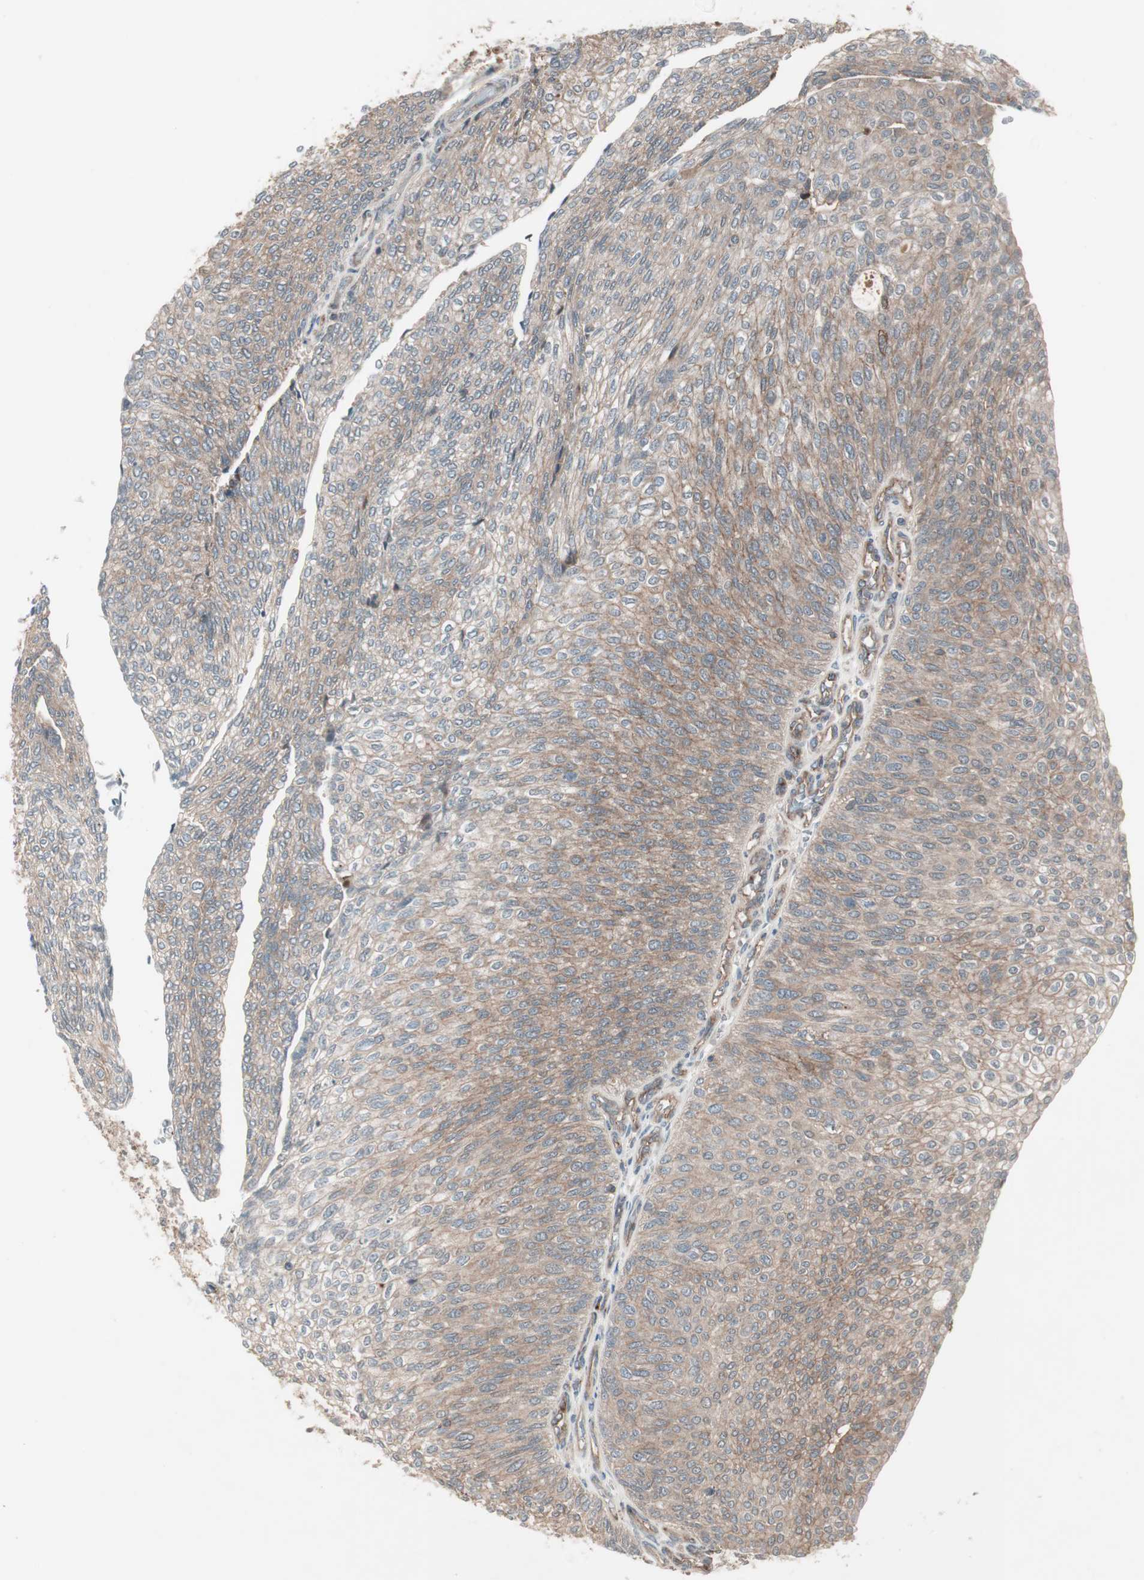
{"staining": {"intensity": "moderate", "quantity": ">75%", "location": "cytoplasmic/membranous"}, "tissue": "urothelial cancer", "cell_type": "Tumor cells", "image_type": "cancer", "snomed": [{"axis": "morphology", "description": "Urothelial carcinoma, Low grade"}, {"axis": "topography", "description": "Urinary bladder"}], "caption": "High-magnification brightfield microscopy of urothelial carcinoma (low-grade) stained with DAB (3,3'-diaminobenzidine) (brown) and counterstained with hematoxylin (blue). tumor cells exhibit moderate cytoplasmic/membranous staining is present in approximately>75% of cells. (DAB (3,3'-diaminobenzidine) IHC with brightfield microscopy, high magnification).", "gene": "TFPI", "patient": {"sex": "female", "age": 79}}